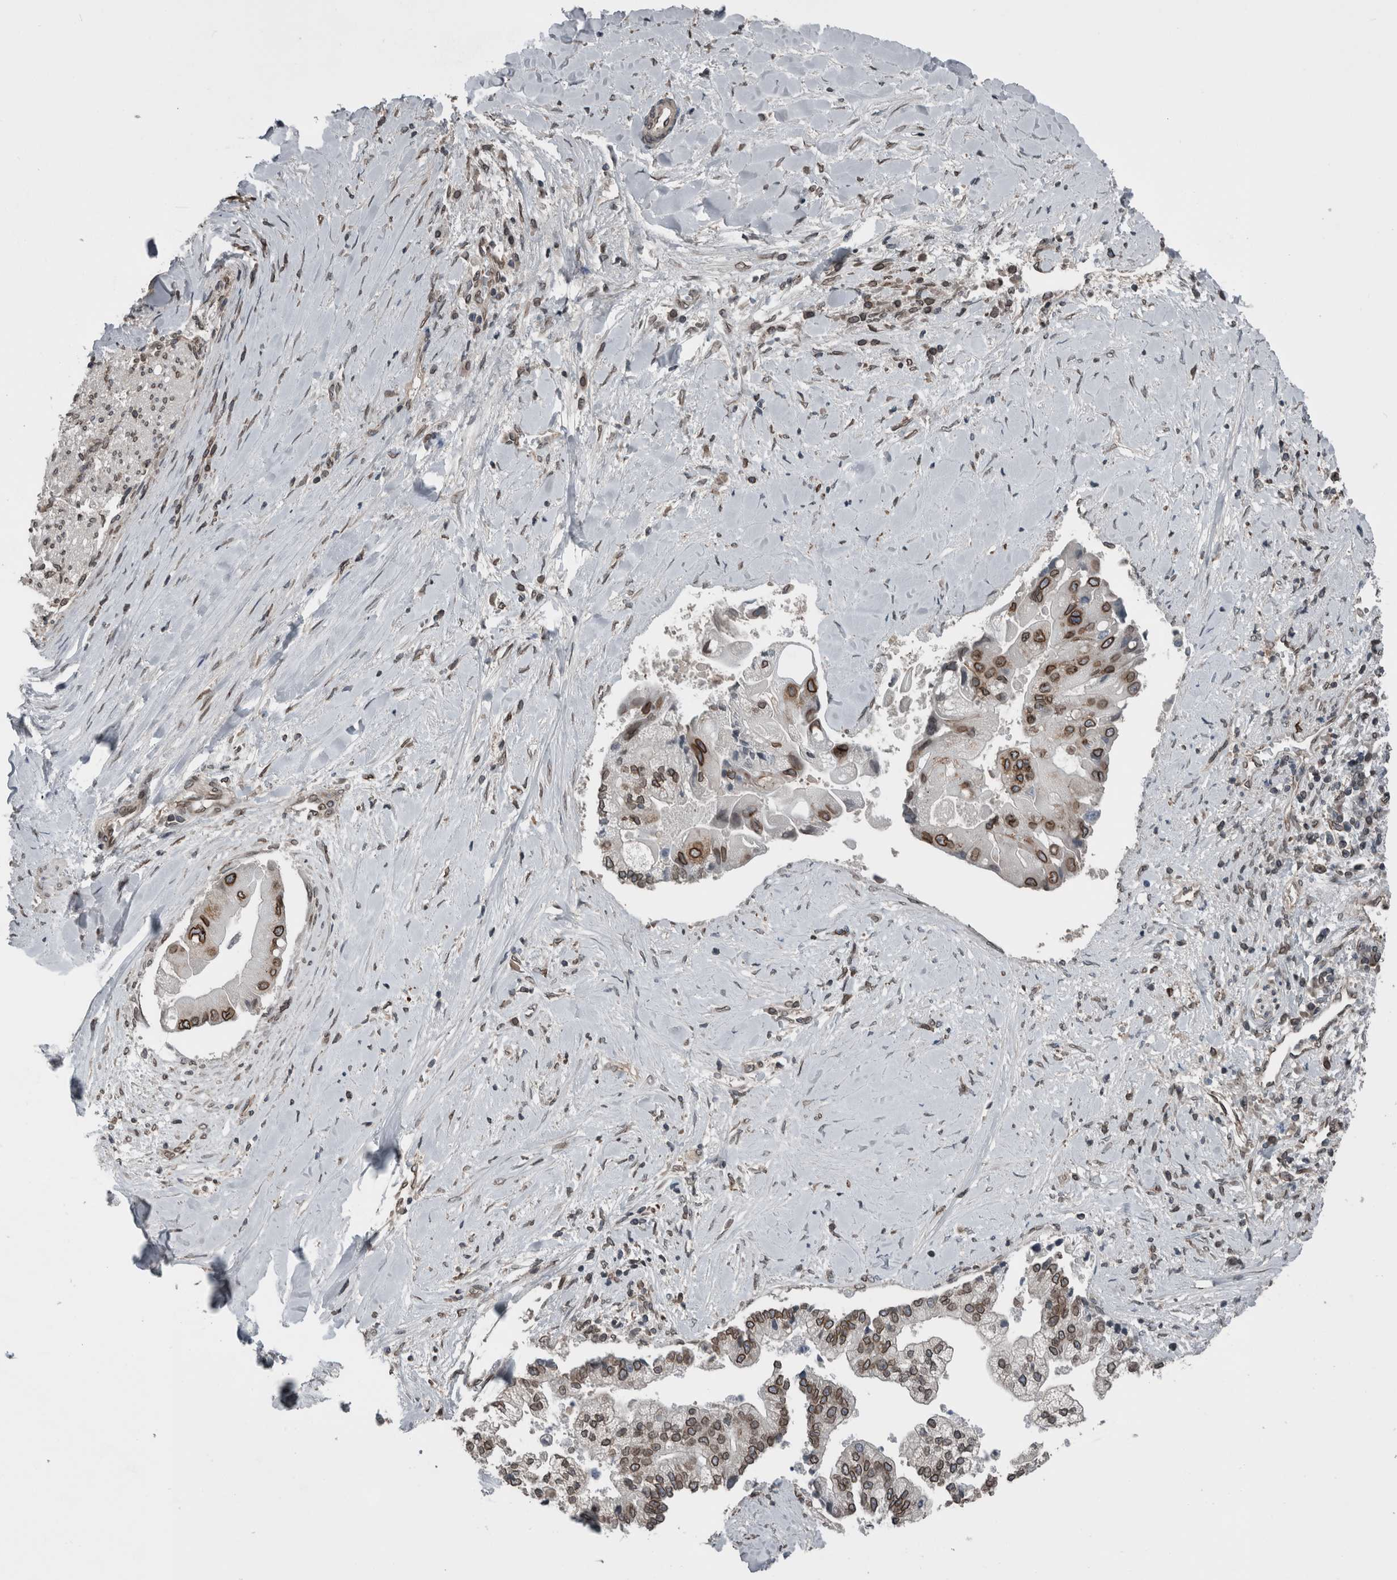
{"staining": {"intensity": "strong", "quantity": ">75%", "location": "cytoplasmic/membranous,nuclear"}, "tissue": "liver cancer", "cell_type": "Tumor cells", "image_type": "cancer", "snomed": [{"axis": "morphology", "description": "Cholangiocarcinoma"}, {"axis": "topography", "description": "Liver"}], "caption": "DAB immunohistochemical staining of cholangiocarcinoma (liver) demonstrates strong cytoplasmic/membranous and nuclear protein expression in approximately >75% of tumor cells.", "gene": "RANBP2", "patient": {"sex": "male", "age": 50}}